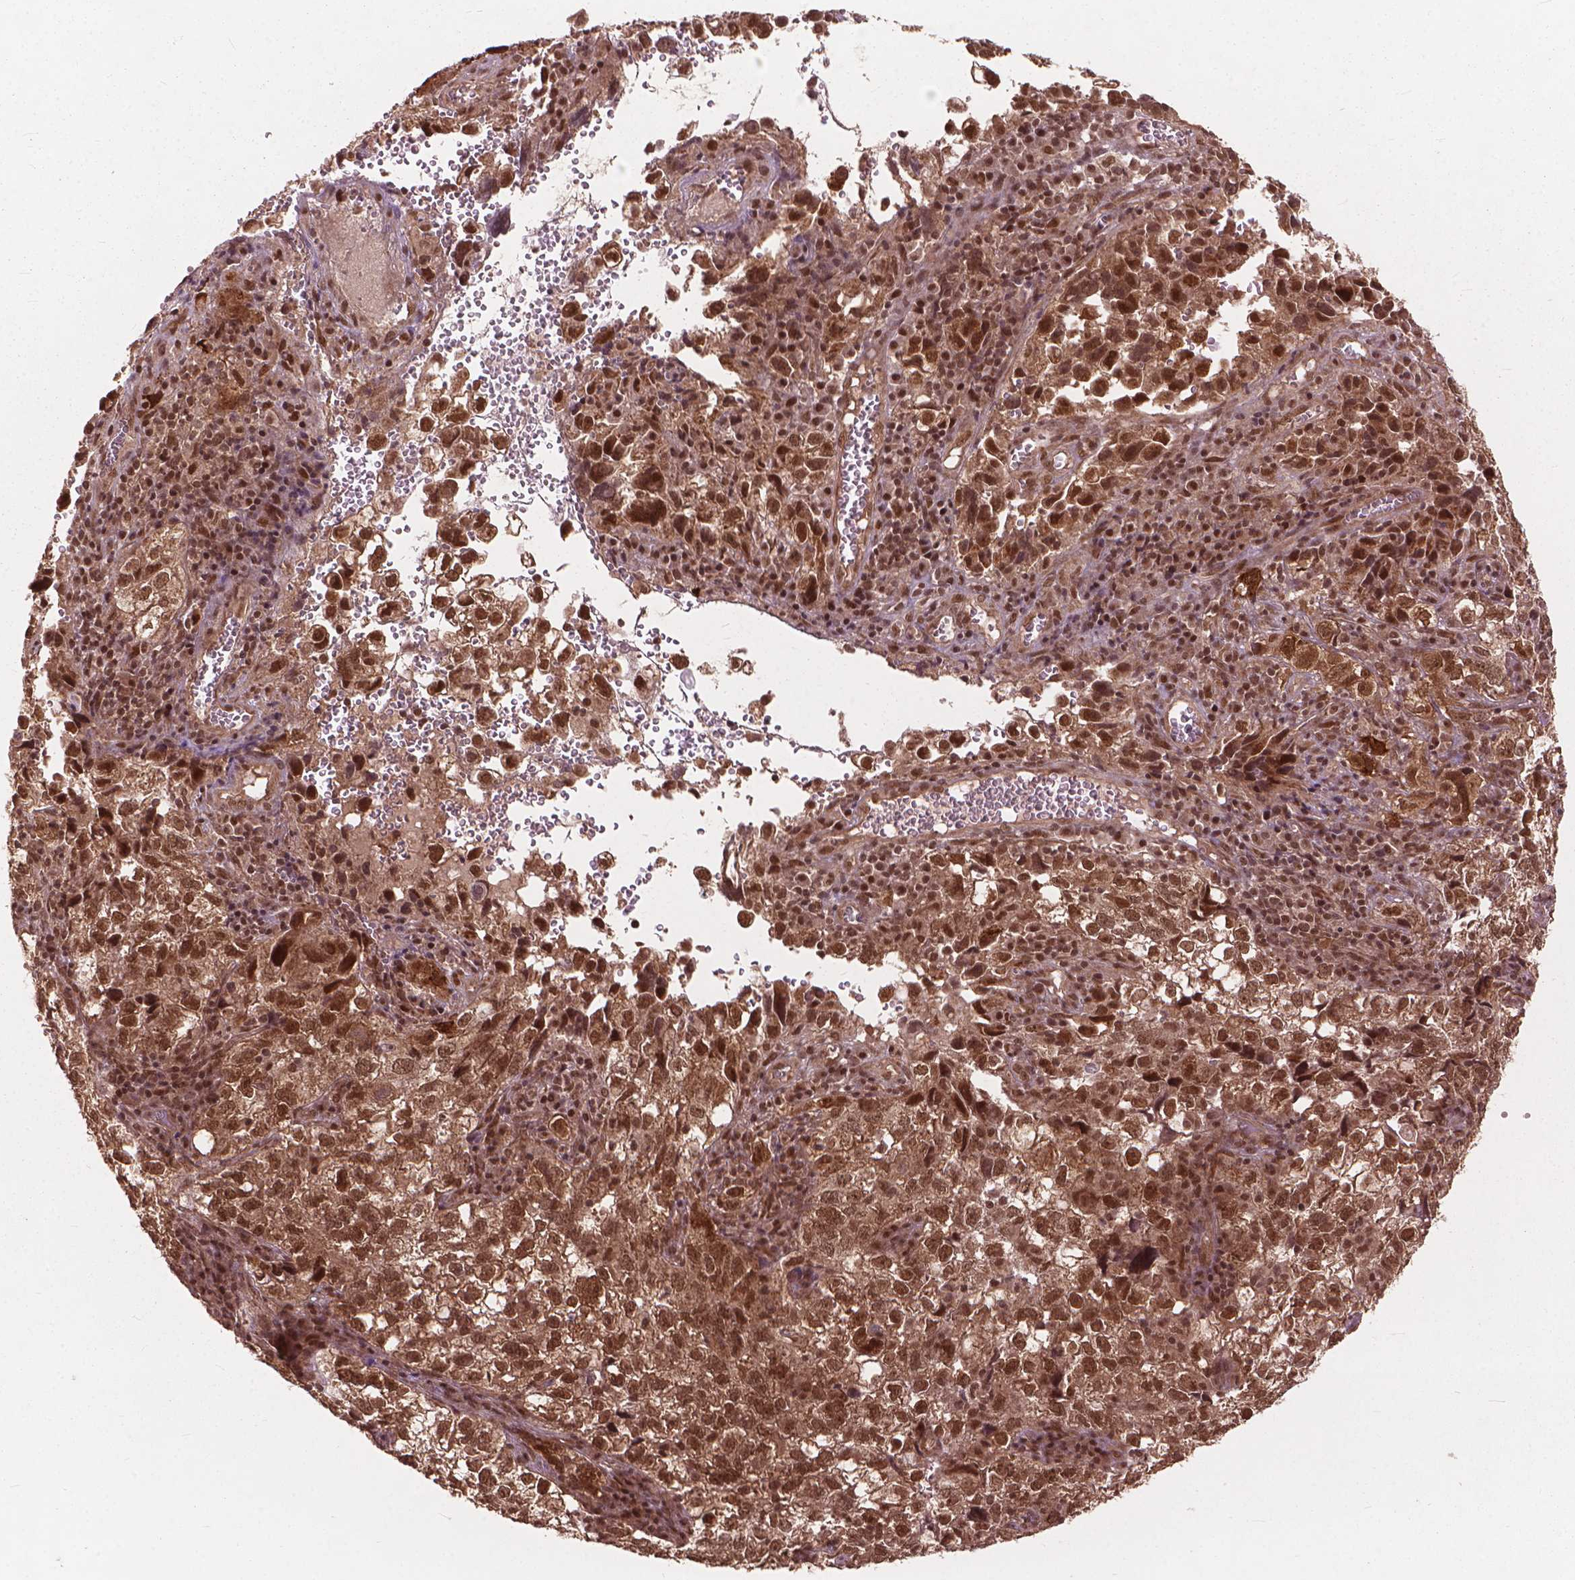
{"staining": {"intensity": "moderate", "quantity": ">75%", "location": "cytoplasmic/membranous,nuclear"}, "tissue": "cervical cancer", "cell_type": "Tumor cells", "image_type": "cancer", "snomed": [{"axis": "morphology", "description": "Squamous cell carcinoma, NOS"}, {"axis": "topography", "description": "Cervix"}], "caption": "Cervical cancer (squamous cell carcinoma) stained with immunohistochemistry exhibits moderate cytoplasmic/membranous and nuclear expression in approximately >75% of tumor cells.", "gene": "SSU72", "patient": {"sex": "female", "age": 55}}